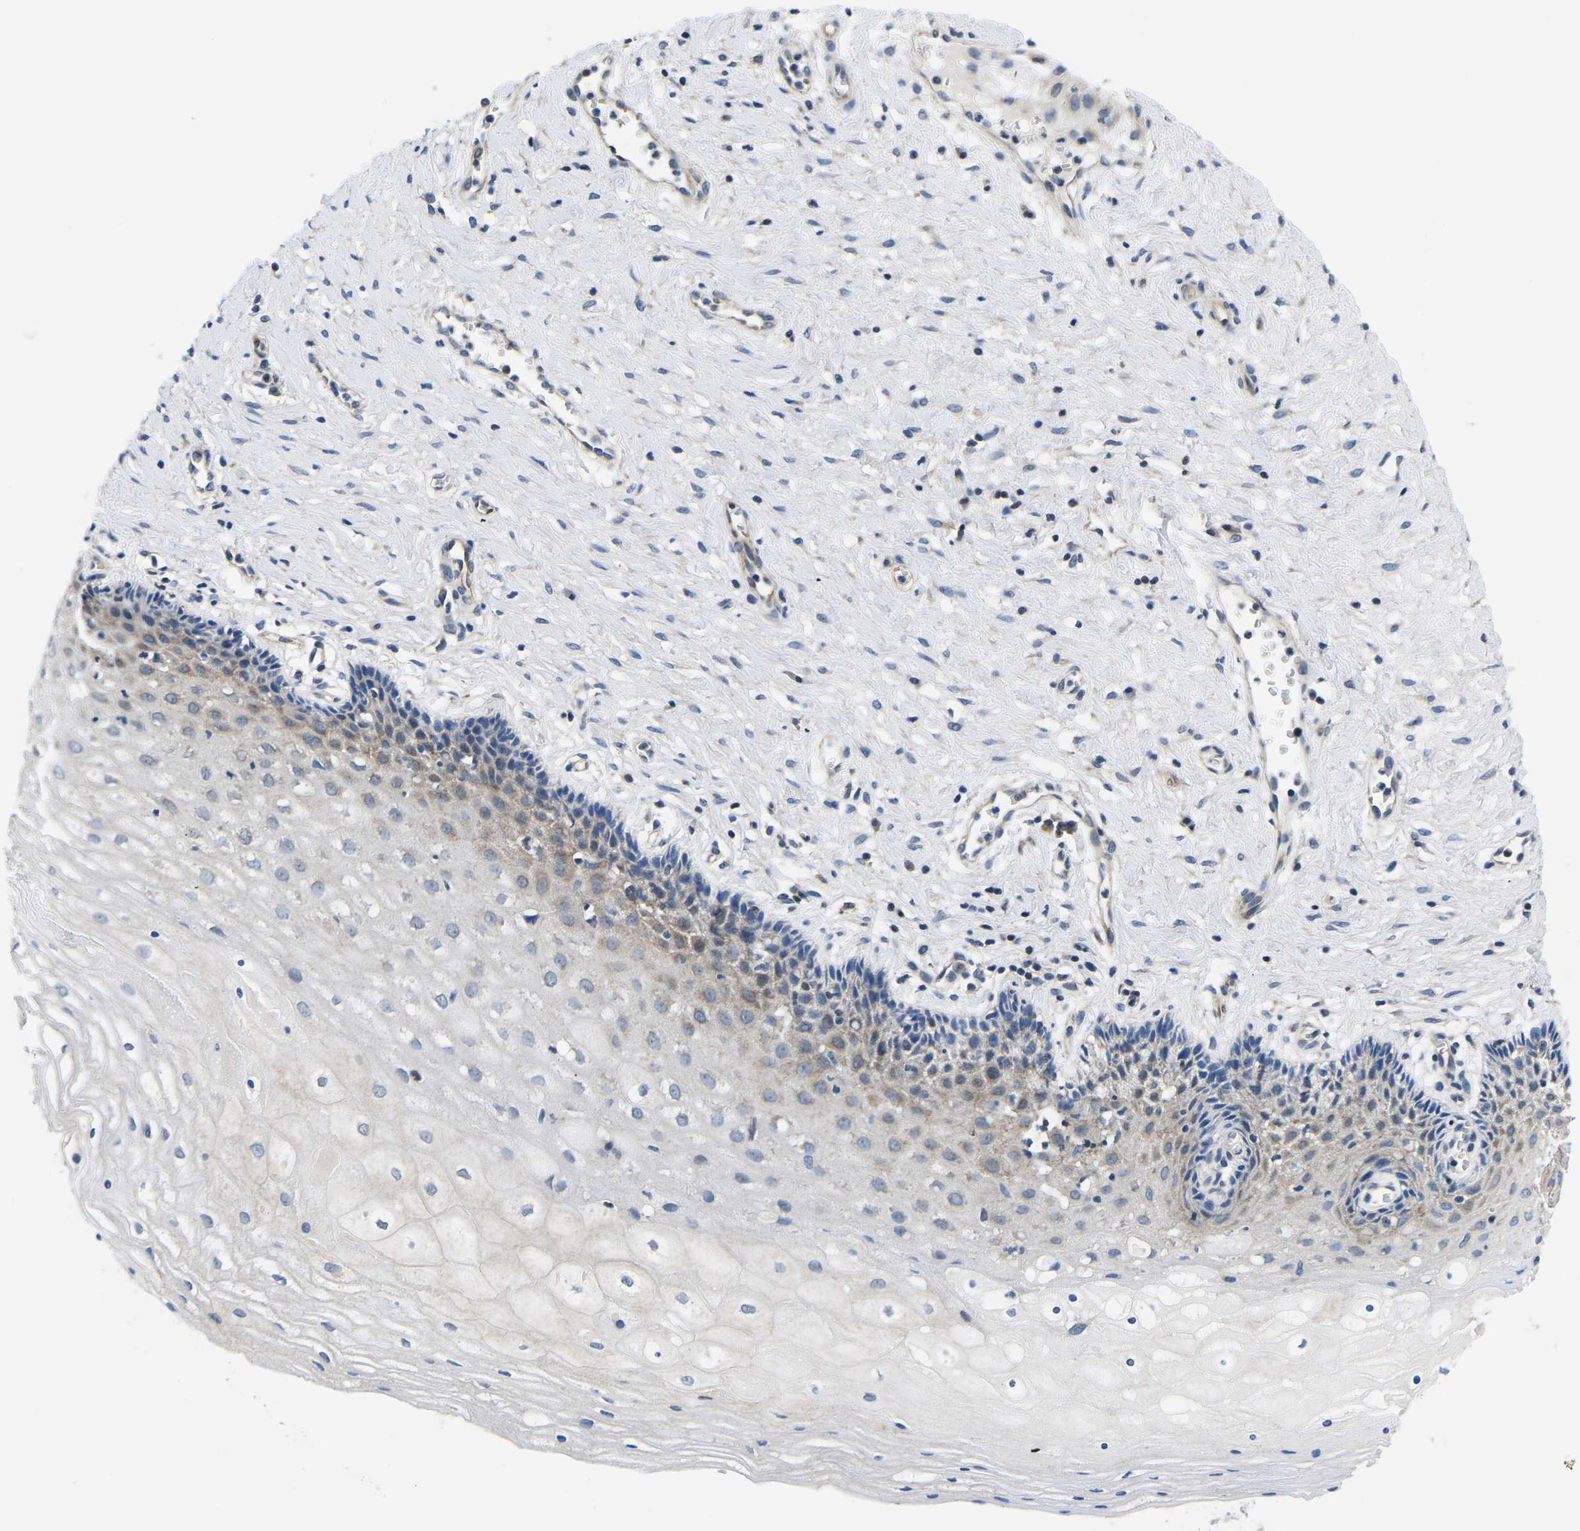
{"staining": {"intensity": "weak", "quantity": "25%-75%", "location": "cytoplasmic/membranous"}, "tissue": "cervical cancer", "cell_type": "Tumor cells", "image_type": "cancer", "snomed": [{"axis": "morphology", "description": "Squamous cell carcinoma, NOS"}, {"axis": "topography", "description": "Cervix"}], "caption": "Immunohistochemical staining of cervical squamous cell carcinoma exhibits low levels of weak cytoplasmic/membranous protein staining in about 25%-75% of tumor cells.", "gene": "GSK3B", "patient": {"sex": "female", "age": 32}}